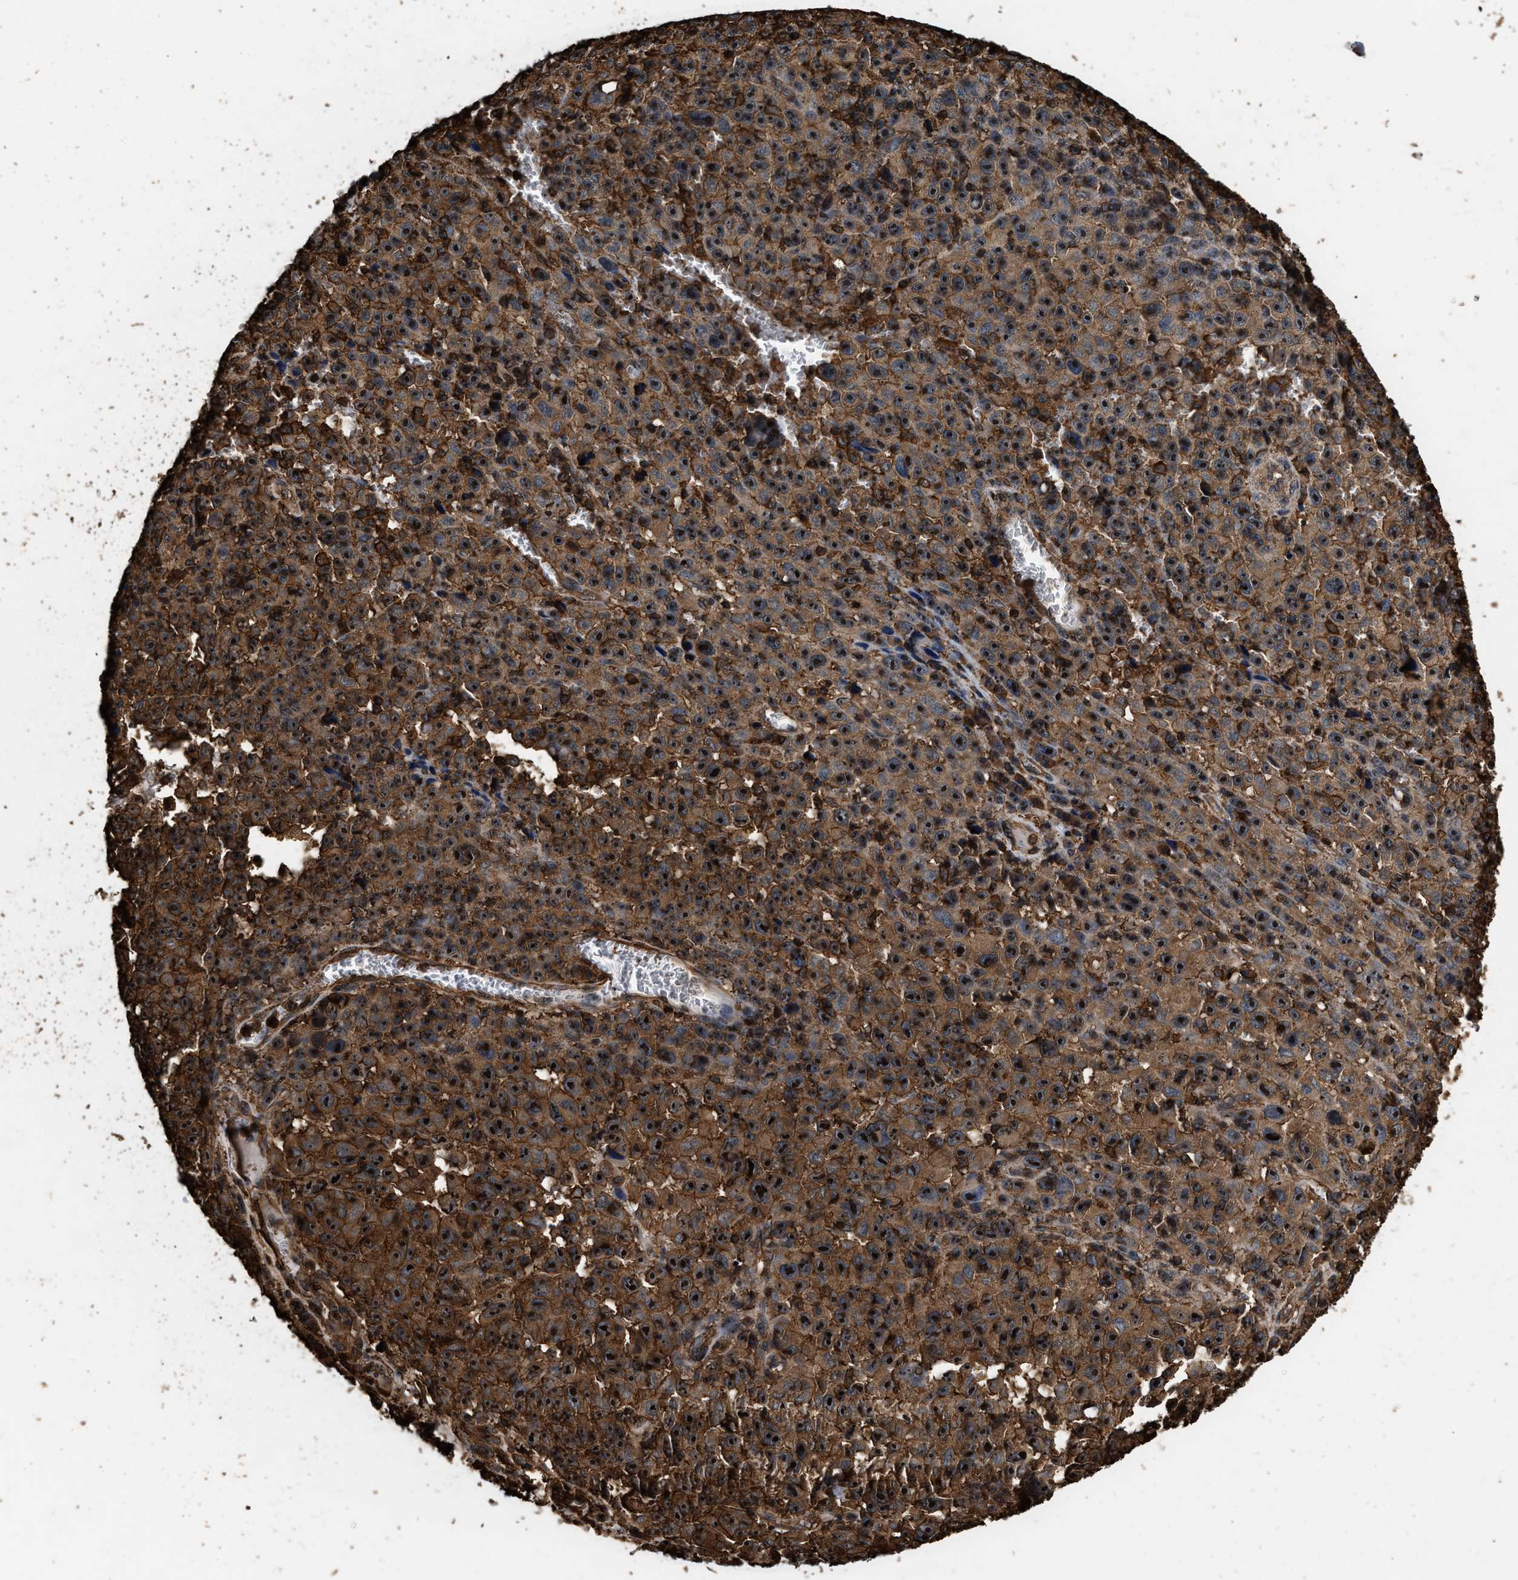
{"staining": {"intensity": "strong", "quantity": ">75%", "location": "cytoplasmic/membranous,nuclear"}, "tissue": "melanoma", "cell_type": "Tumor cells", "image_type": "cancer", "snomed": [{"axis": "morphology", "description": "Malignant melanoma, NOS"}, {"axis": "topography", "description": "Skin"}], "caption": "A high amount of strong cytoplasmic/membranous and nuclear positivity is seen in approximately >75% of tumor cells in melanoma tissue.", "gene": "KBTBD2", "patient": {"sex": "female", "age": 82}}